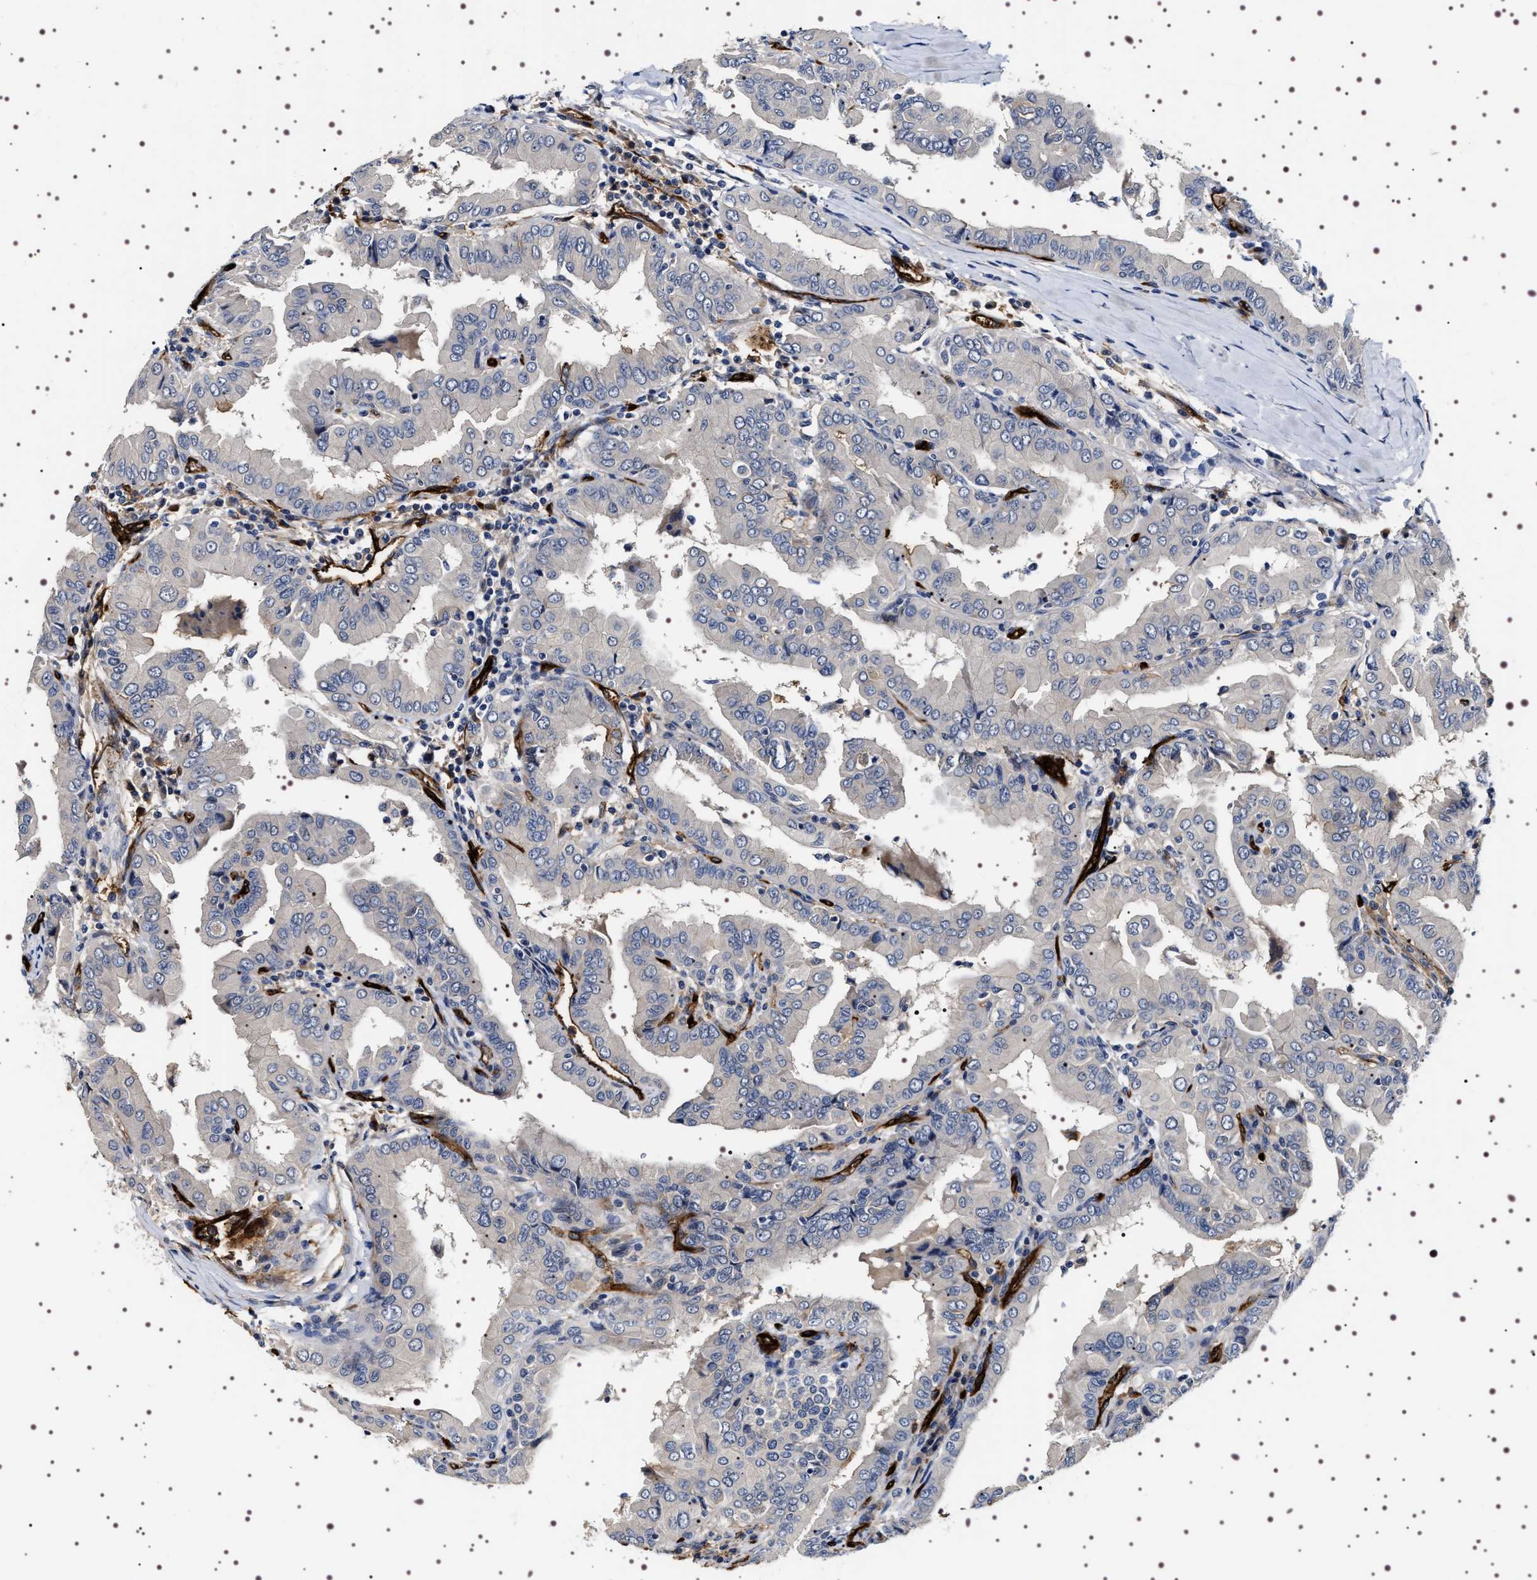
{"staining": {"intensity": "negative", "quantity": "none", "location": "none"}, "tissue": "thyroid cancer", "cell_type": "Tumor cells", "image_type": "cancer", "snomed": [{"axis": "morphology", "description": "Papillary adenocarcinoma, NOS"}, {"axis": "topography", "description": "Thyroid gland"}], "caption": "High power microscopy photomicrograph of an immunohistochemistry (IHC) image of papillary adenocarcinoma (thyroid), revealing no significant positivity in tumor cells.", "gene": "ALPL", "patient": {"sex": "male", "age": 33}}